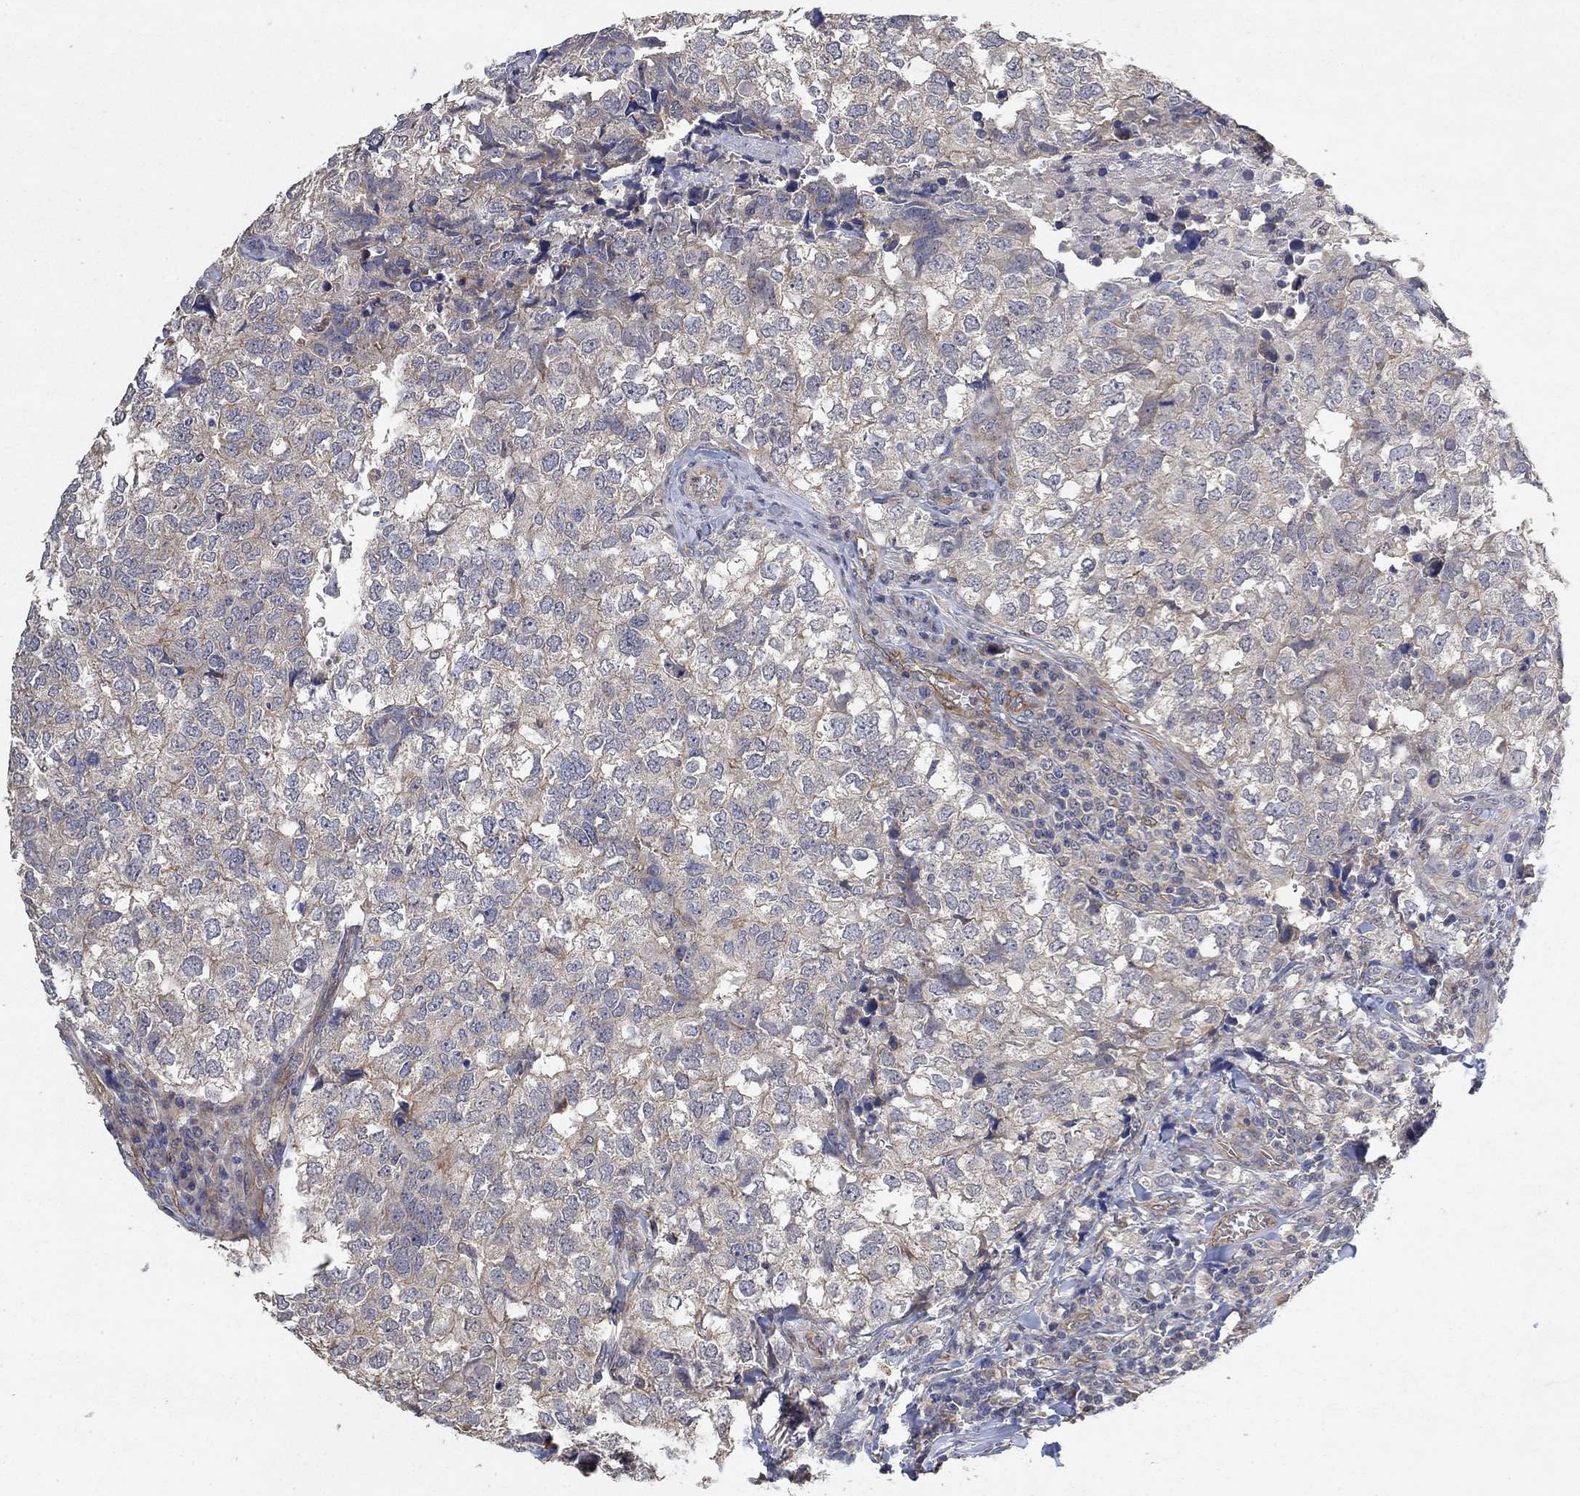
{"staining": {"intensity": "negative", "quantity": "none", "location": "none"}, "tissue": "breast cancer", "cell_type": "Tumor cells", "image_type": "cancer", "snomed": [{"axis": "morphology", "description": "Duct carcinoma"}, {"axis": "topography", "description": "Breast"}], "caption": "DAB immunohistochemical staining of intraductal carcinoma (breast) exhibits no significant expression in tumor cells.", "gene": "MCUR1", "patient": {"sex": "female", "age": 30}}